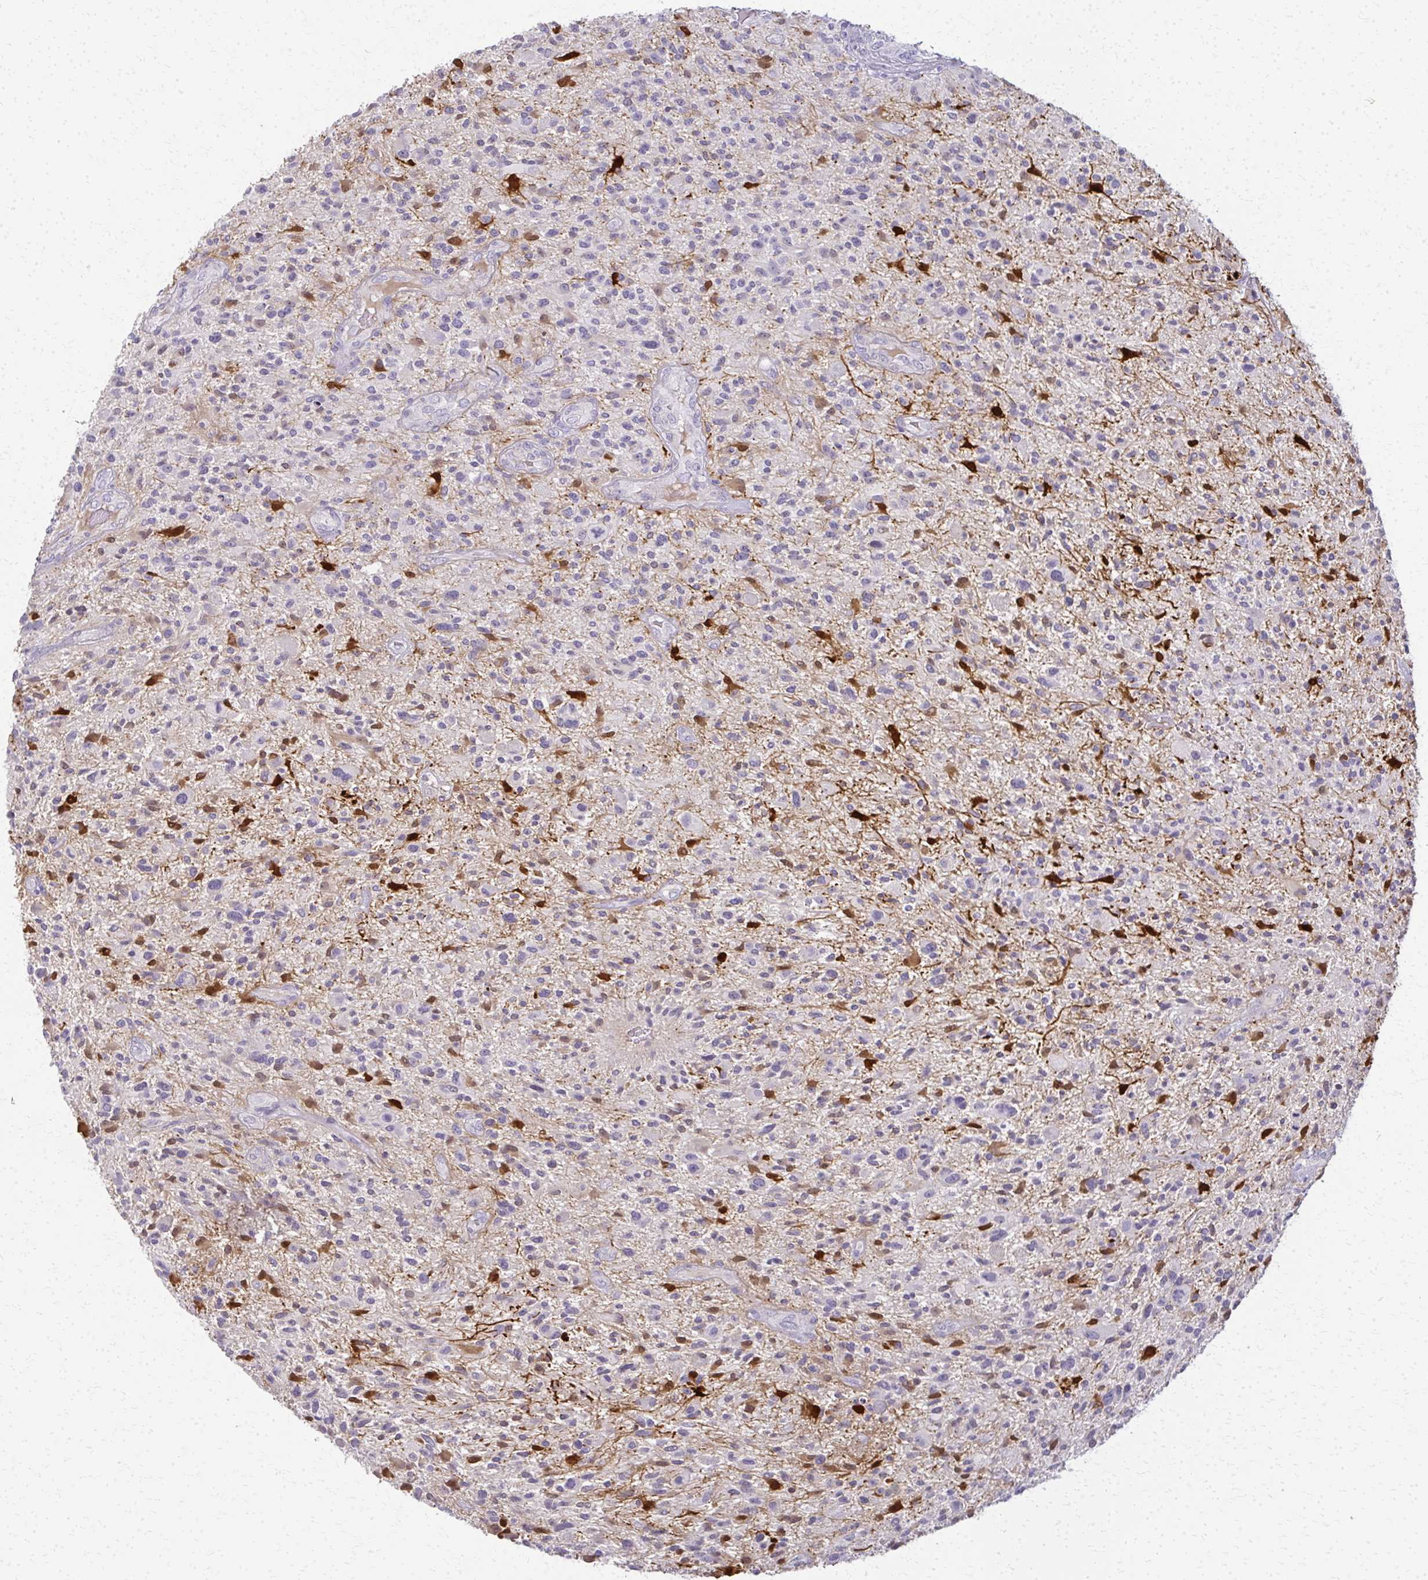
{"staining": {"intensity": "negative", "quantity": "none", "location": "none"}, "tissue": "glioma", "cell_type": "Tumor cells", "image_type": "cancer", "snomed": [{"axis": "morphology", "description": "Glioma, malignant, High grade"}, {"axis": "topography", "description": "Brain"}], "caption": "Tumor cells are negative for brown protein staining in malignant glioma (high-grade).", "gene": "CA3", "patient": {"sex": "male", "age": 47}}